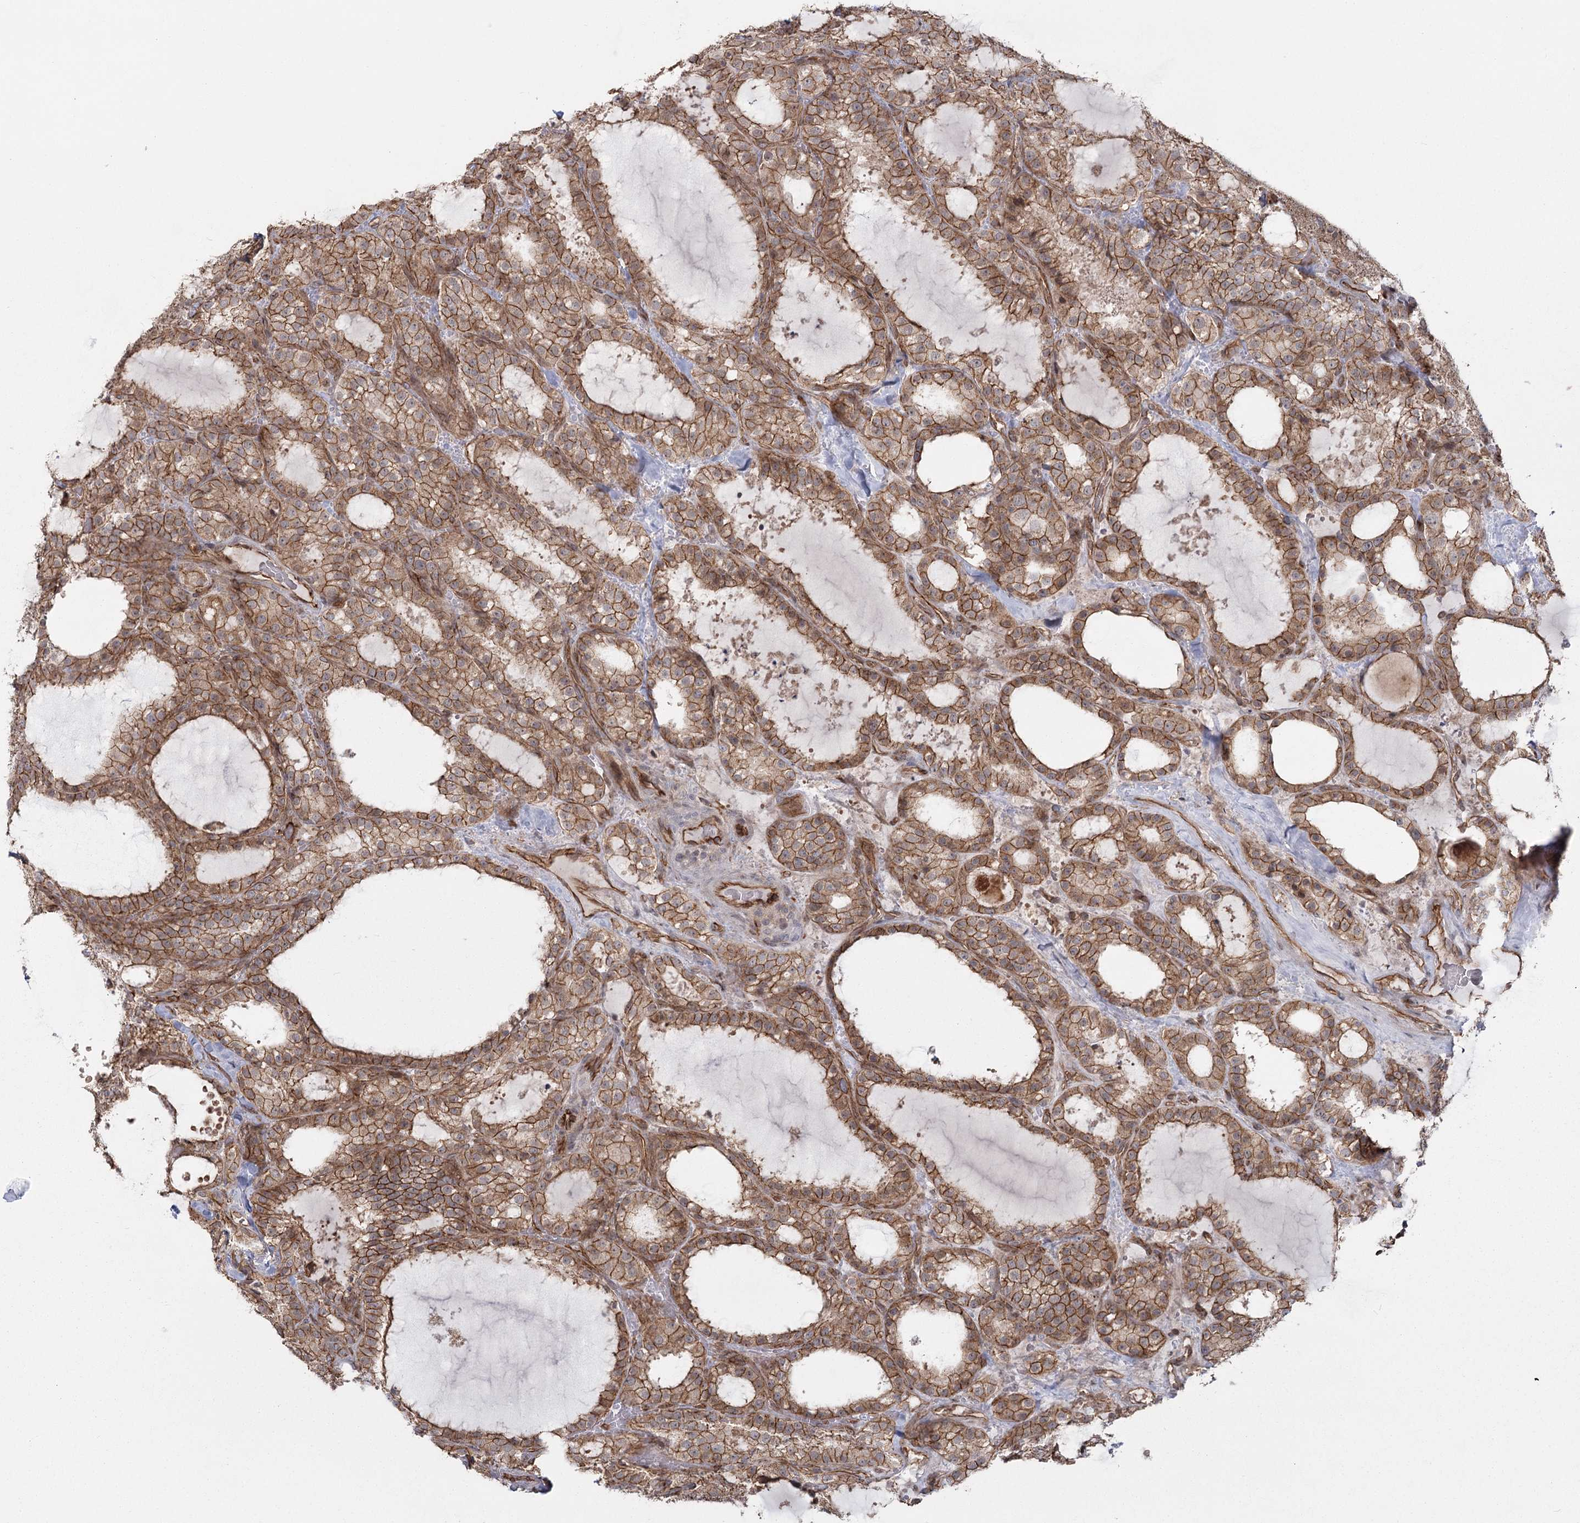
{"staining": {"intensity": "moderate", "quantity": ">75%", "location": "cytoplasmic/membranous"}, "tissue": "thyroid cancer", "cell_type": "Tumor cells", "image_type": "cancer", "snomed": [{"axis": "morphology", "description": "Papillary adenocarcinoma, NOS"}, {"axis": "topography", "description": "Thyroid gland"}], "caption": "Immunohistochemistry of thyroid cancer (papillary adenocarcinoma) demonstrates medium levels of moderate cytoplasmic/membranous expression in about >75% of tumor cells.", "gene": "RPP14", "patient": {"sex": "male", "age": 77}}